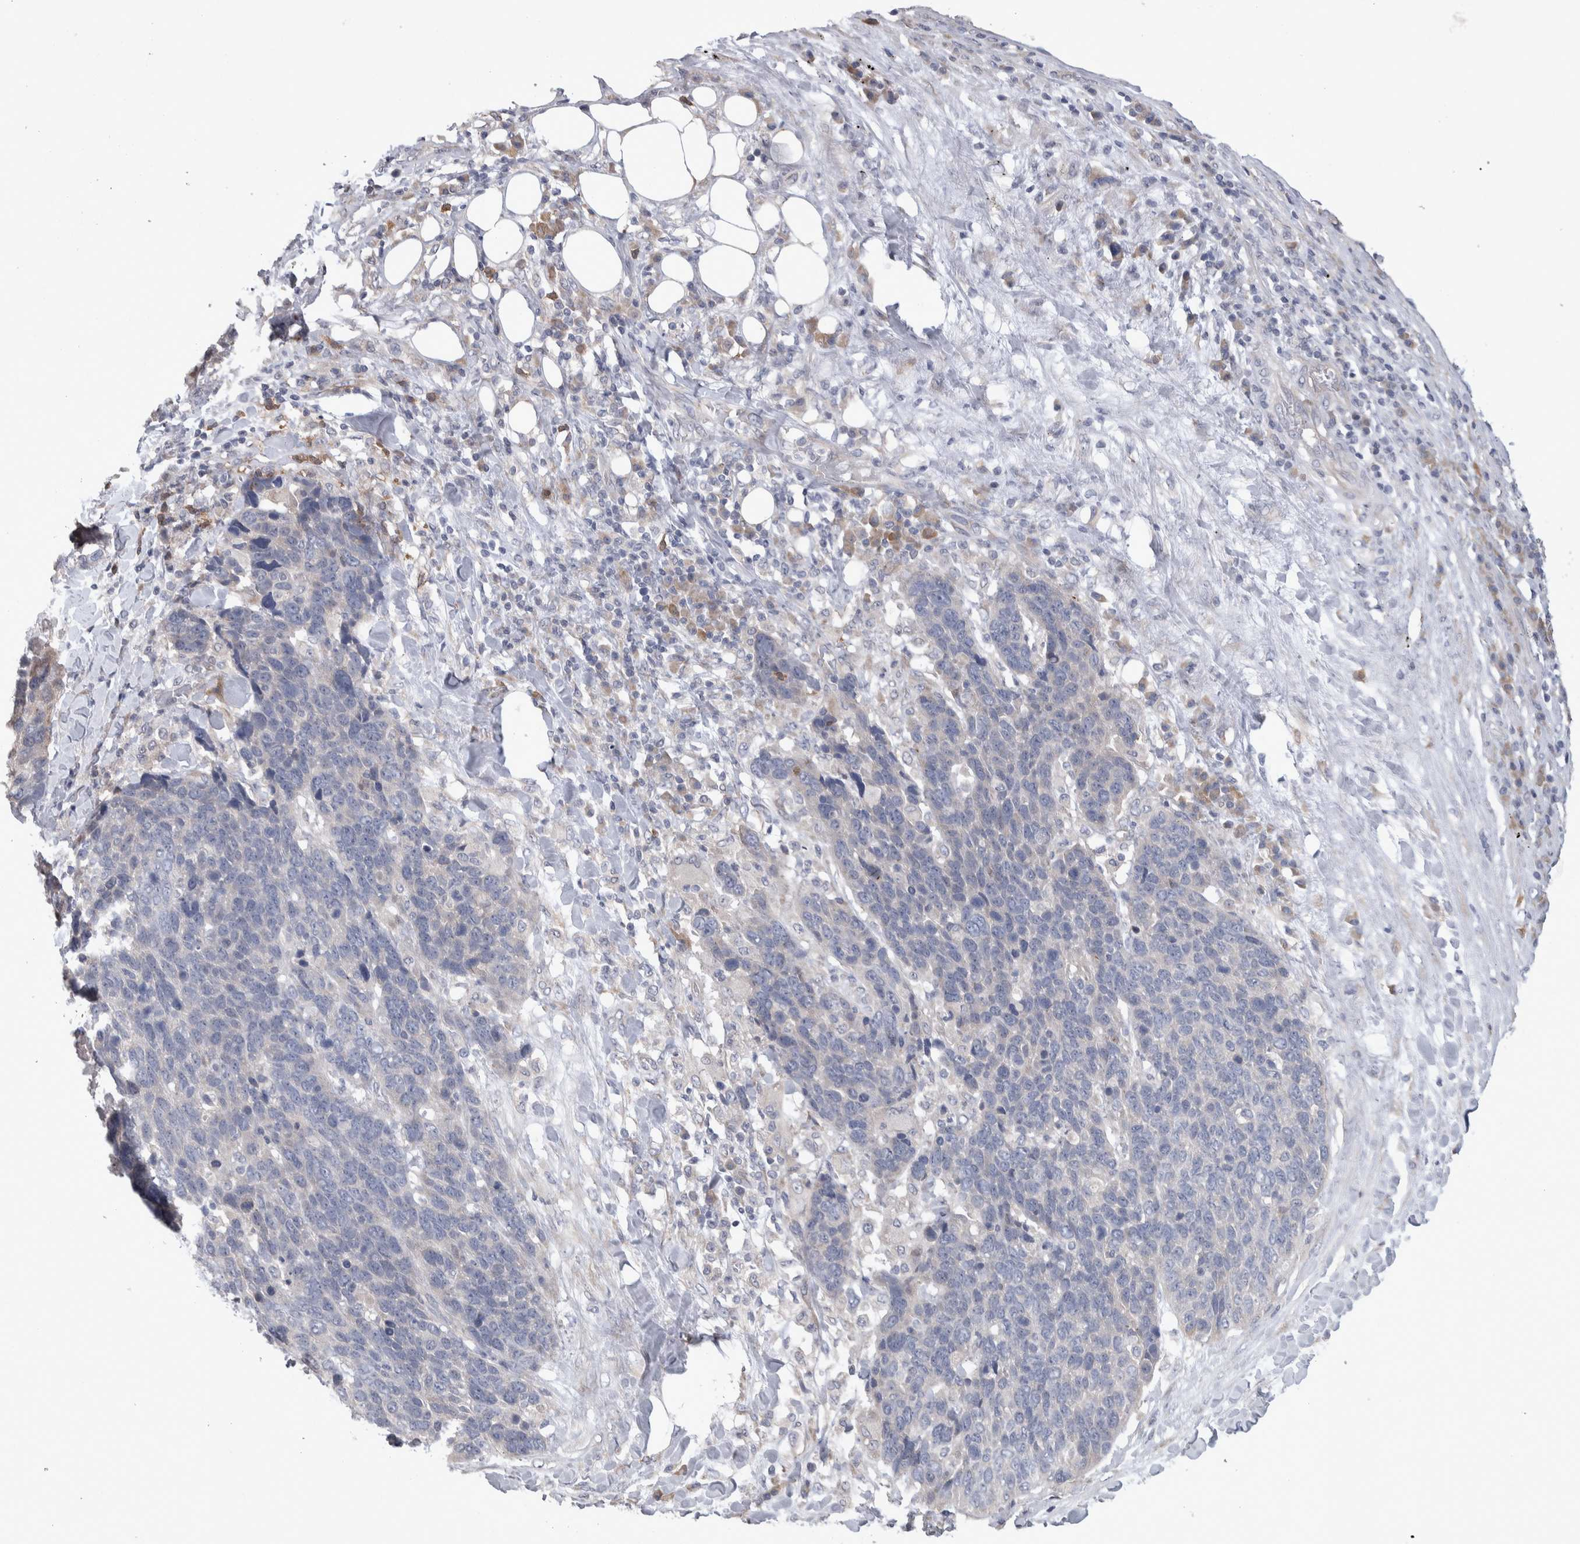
{"staining": {"intensity": "negative", "quantity": "none", "location": "none"}, "tissue": "lung cancer", "cell_type": "Tumor cells", "image_type": "cancer", "snomed": [{"axis": "morphology", "description": "Squamous cell carcinoma, NOS"}, {"axis": "topography", "description": "Lung"}], "caption": "IHC of lung cancer demonstrates no positivity in tumor cells. Brightfield microscopy of immunohistochemistry (IHC) stained with DAB (brown) and hematoxylin (blue), captured at high magnification.", "gene": "IBTK", "patient": {"sex": "male", "age": 66}}